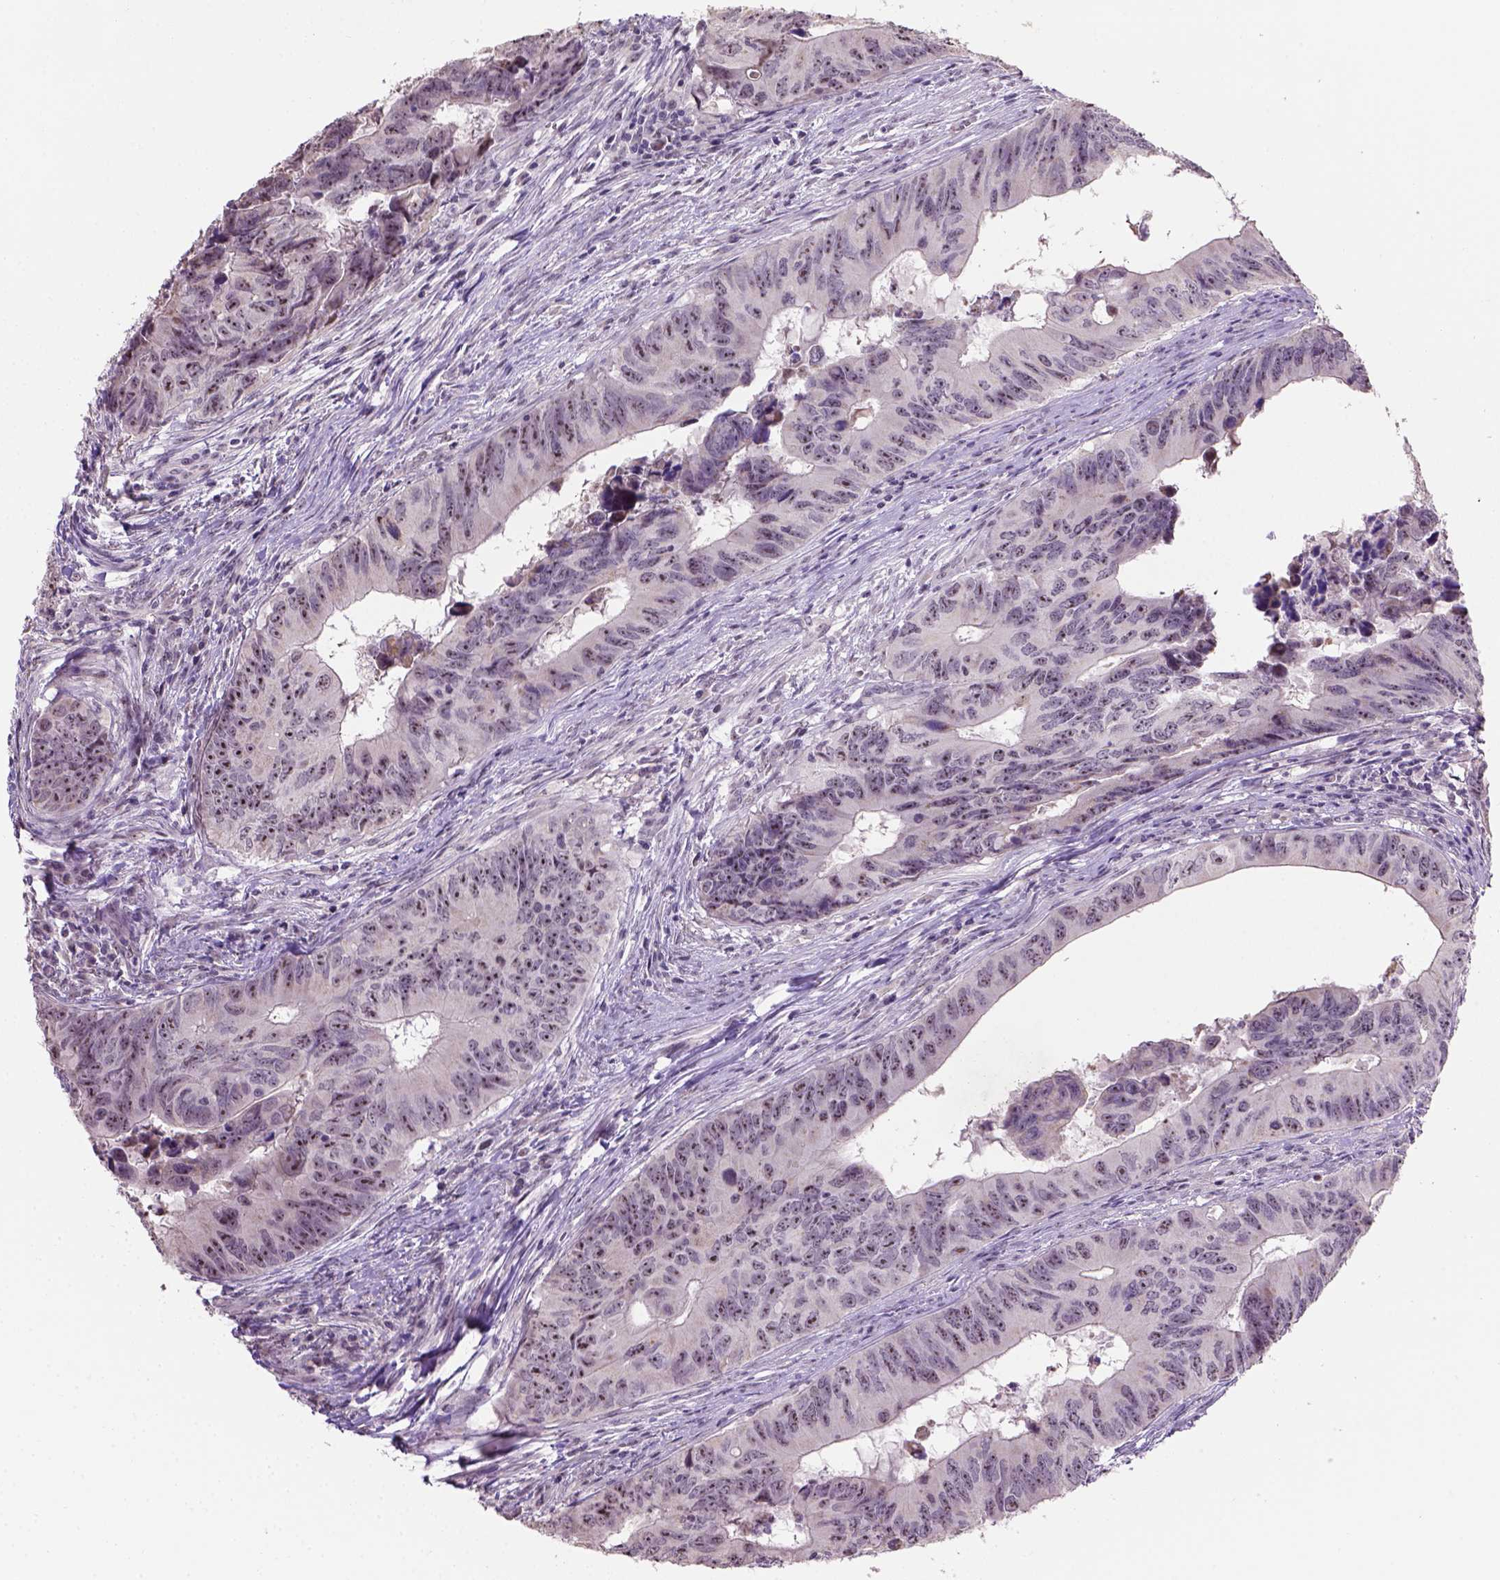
{"staining": {"intensity": "strong", "quantity": ">75%", "location": "nuclear"}, "tissue": "colorectal cancer", "cell_type": "Tumor cells", "image_type": "cancer", "snomed": [{"axis": "morphology", "description": "Adenocarcinoma, NOS"}, {"axis": "topography", "description": "Colon"}], "caption": "Human adenocarcinoma (colorectal) stained with a brown dye displays strong nuclear positive expression in approximately >75% of tumor cells.", "gene": "DDX50", "patient": {"sex": "female", "age": 82}}